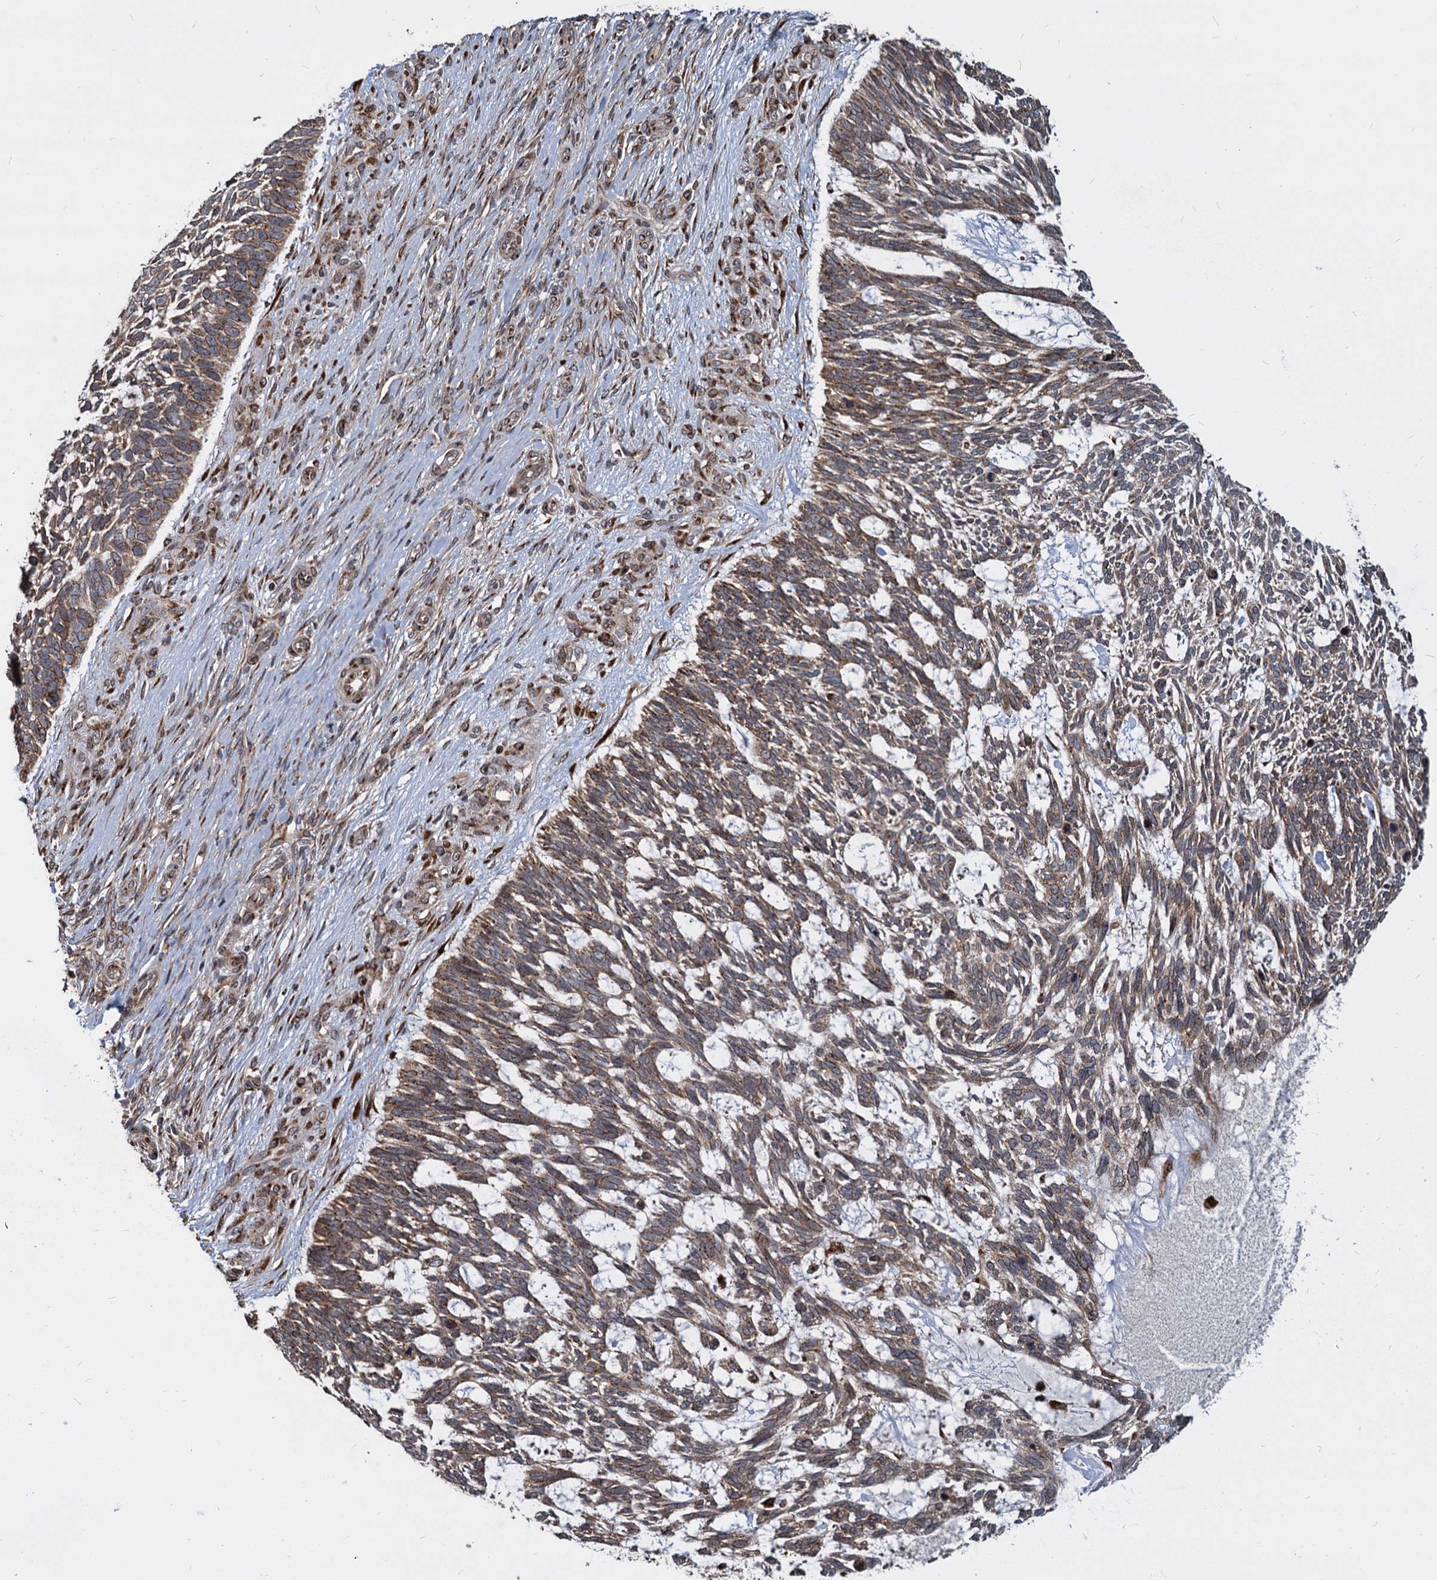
{"staining": {"intensity": "moderate", "quantity": ">75%", "location": "cytoplasmic/membranous"}, "tissue": "skin cancer", "cell_type": "Tumor cells", "image_type": "cancer", "snomed": [{"axis": "morphology", "description": "Basal cell carcinoma"}, {"axis": "topography", "description": "Skin"}], "caption": "High-power microscopy captured an immunohistochemistry micrograph of skin cancer, revealing moderate cytoplasmic/membranous positivity in approximately >75% of tumor cells. (DAB IHC with brightfield microscopy, high magnification).", "gene": "SAAL1", "patient": {"sex": "male", "age": 88}}